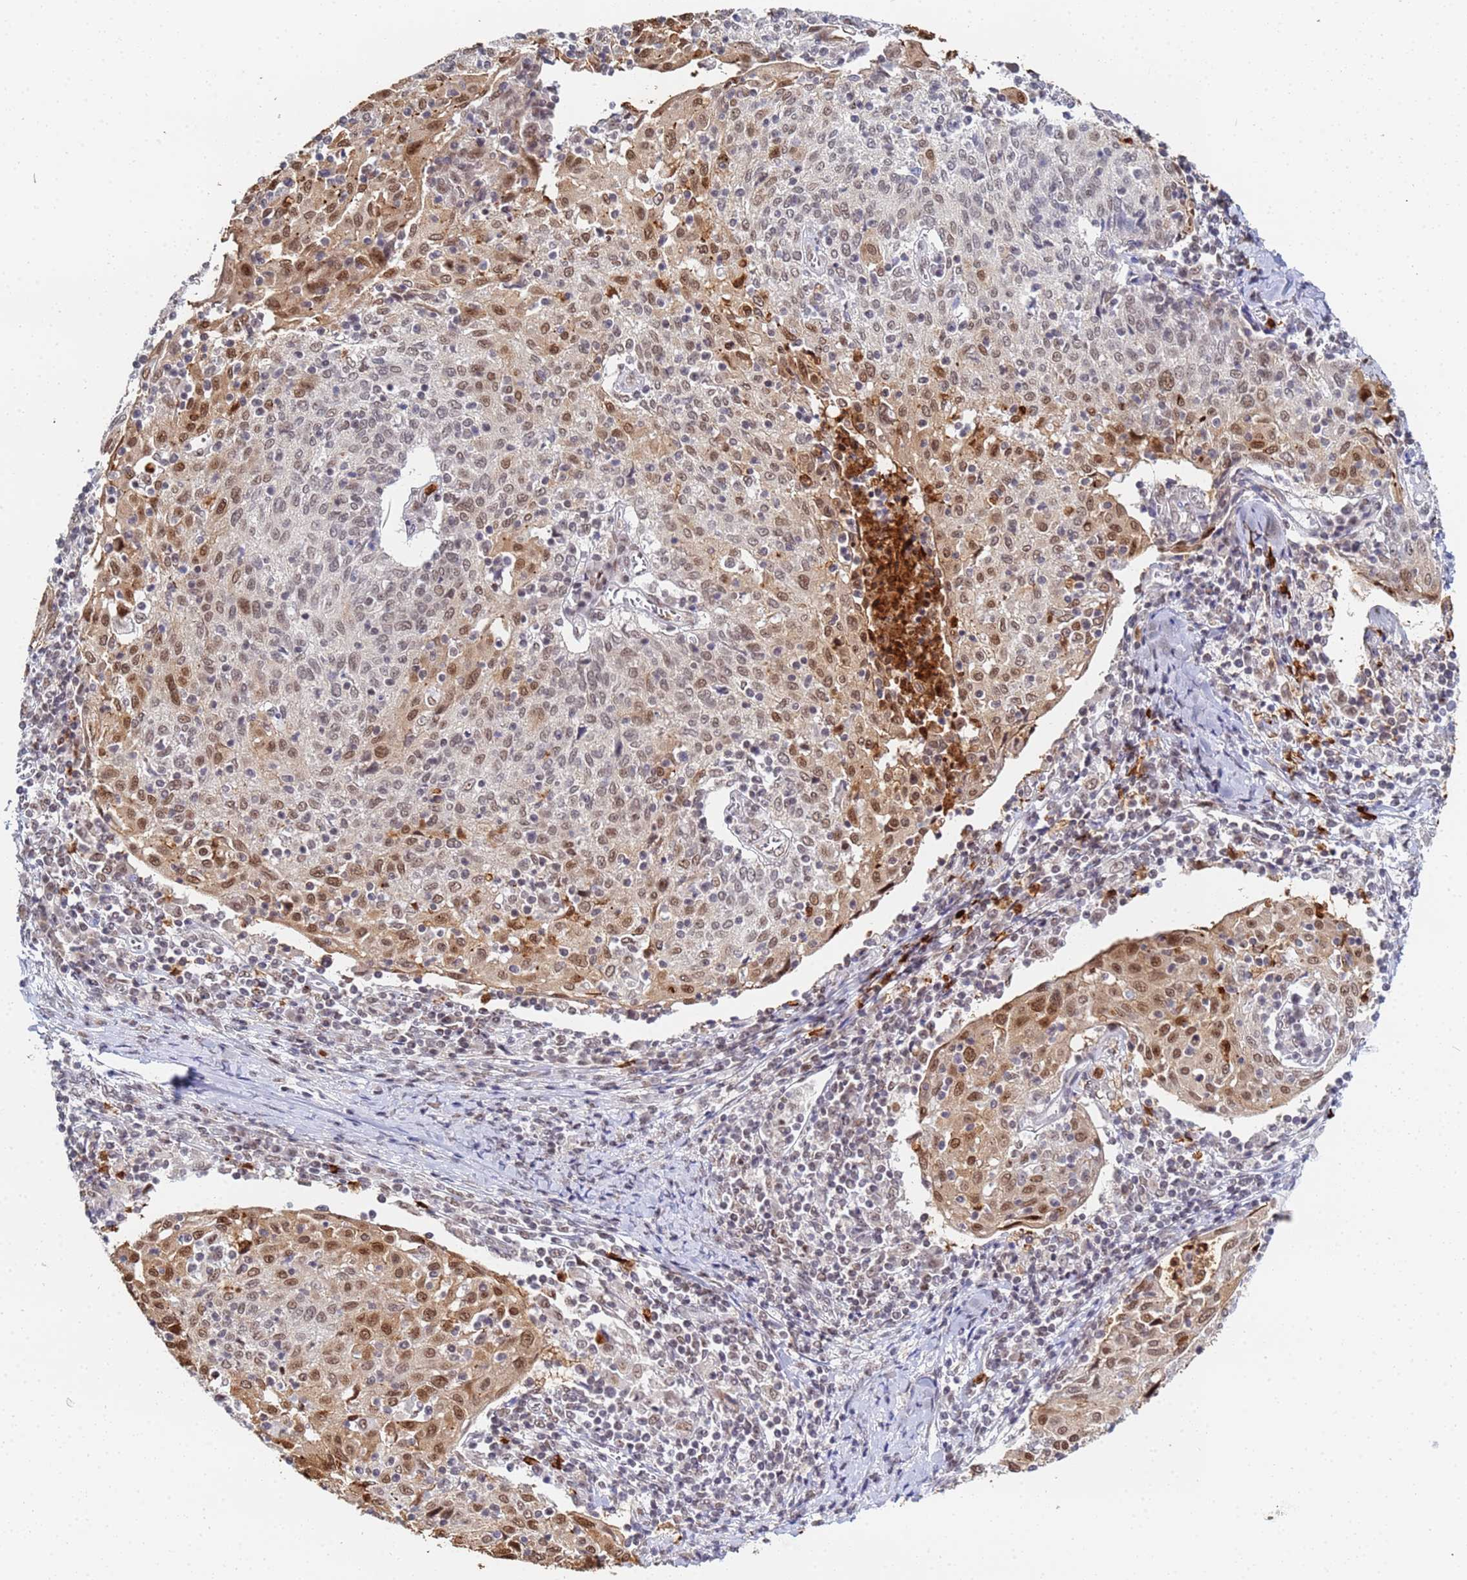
{"staining": {"intensity": "moderate", "quantity": "25%-75%", "location": "cytoplasmic/membranous,nuclear"}, "tissue": "cervical cancer", "cell_type": "Tumor cells", "image_type": "cancer", "snomed": [{"axis": "morphology", "description": "Squamous cell carcinoma, NOS"}, {"axis": "topography", "description": "Cervix"}], "caption": "High-power microscopy captured an immunohistochemistry (IHC) image of cervical cancer (squamous cell carcinoma), revealing moderate cytoplasmic/membranous and nuclear staining in about 25%-75% of tumor cells. (Brightfield microscopy of DAB IHC at high magnification).", "gene": "MTCL1", "patient": {"sex": "female", "age": 52}}